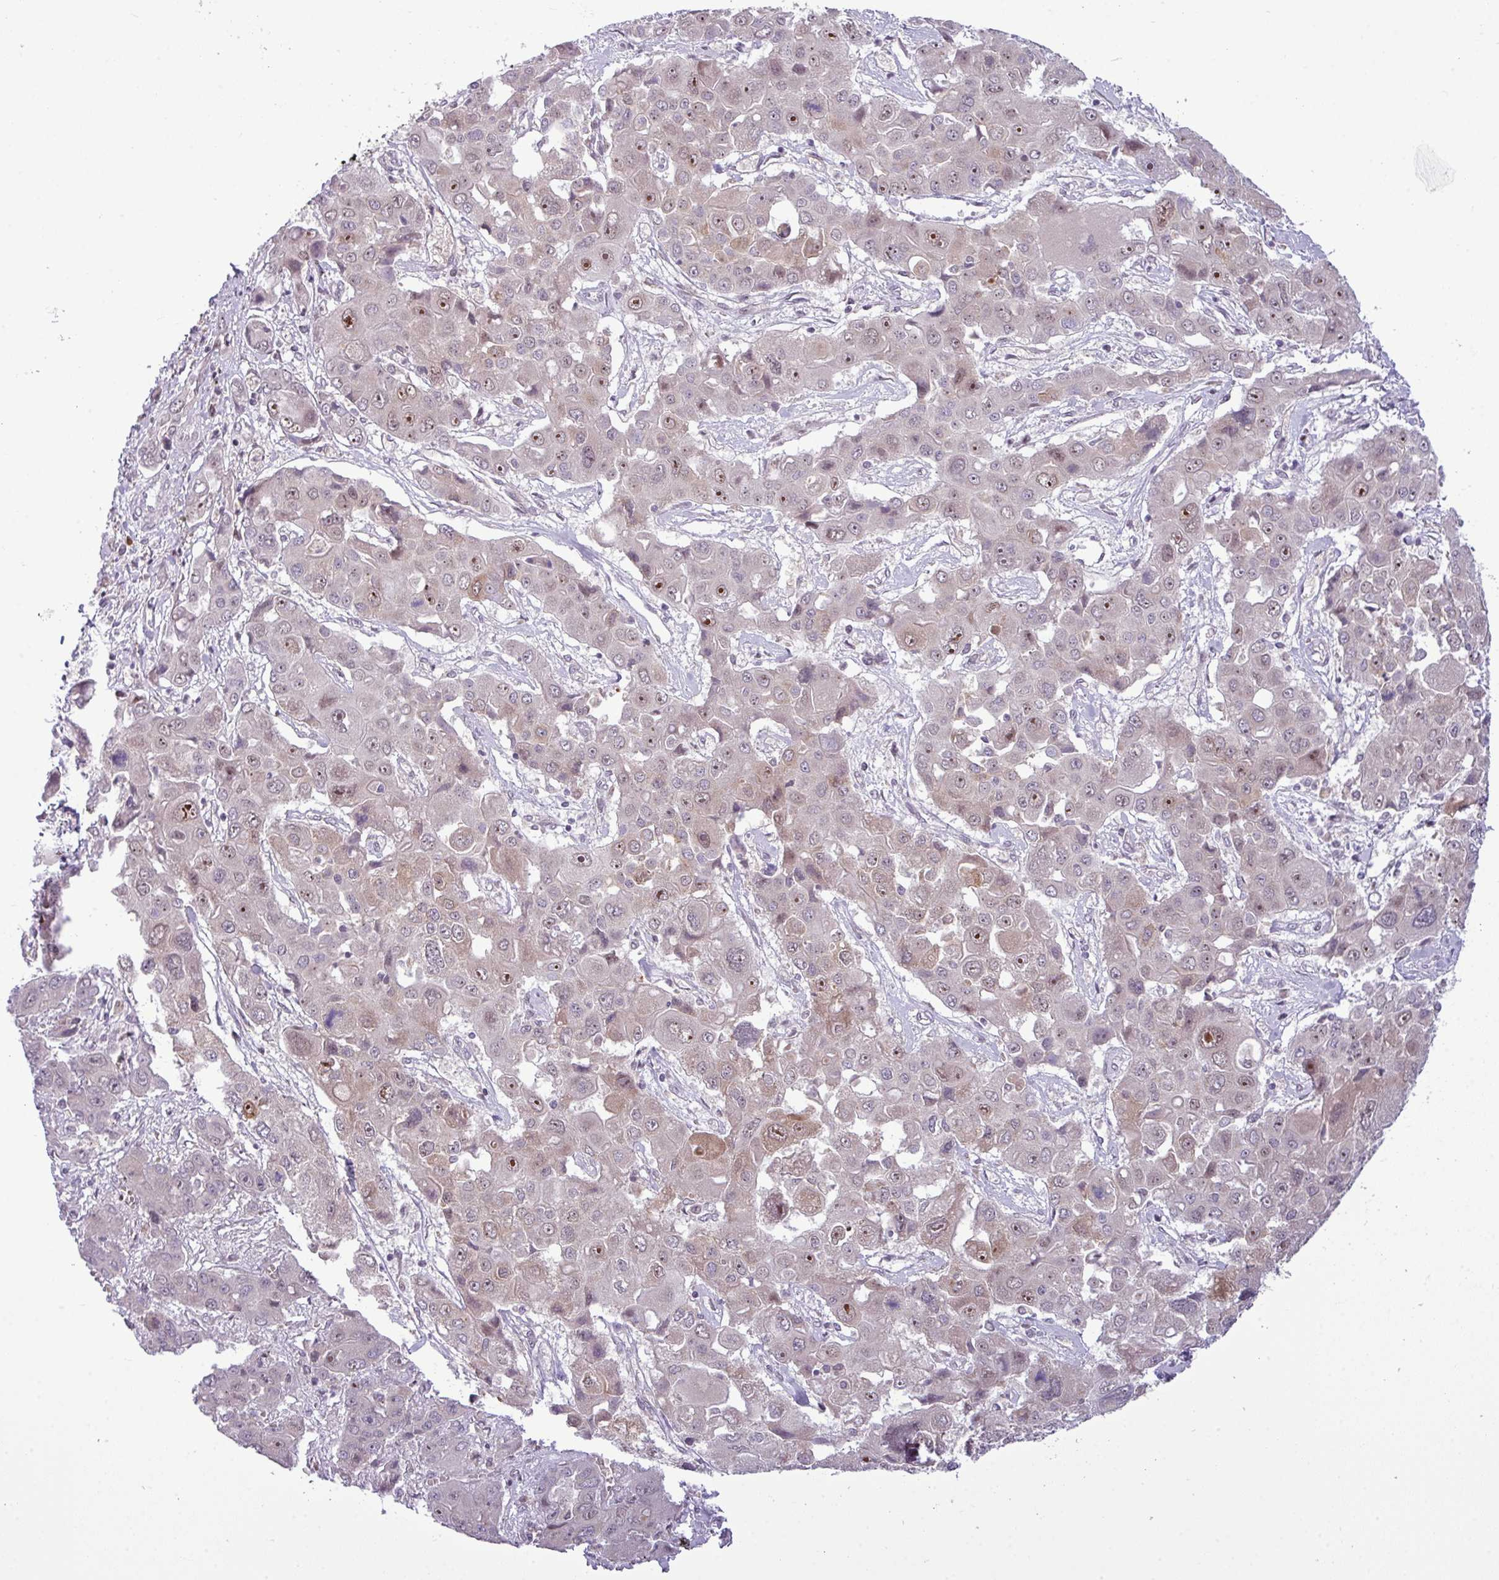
{"staining": {"intensity": "moderate", "quantity": "25%-75%", "location": "nuclear"}, "tissue": "liver cancer", "cell_type": "Tumor cells", "image_type": "cancer", "snomed": [{"axis": "morphology", "description": "Cholangiocarcinoma"}, {"axis": "topography", "description": "Liver"}], "caption": "The image demonstrates staining of cholangiocarcinoma (liver), revealing moderate nuclear protein expression (brown color) within tumor cells.", "gene": "SLC66A2", "patient": {"sex": "male", "age": 67}}